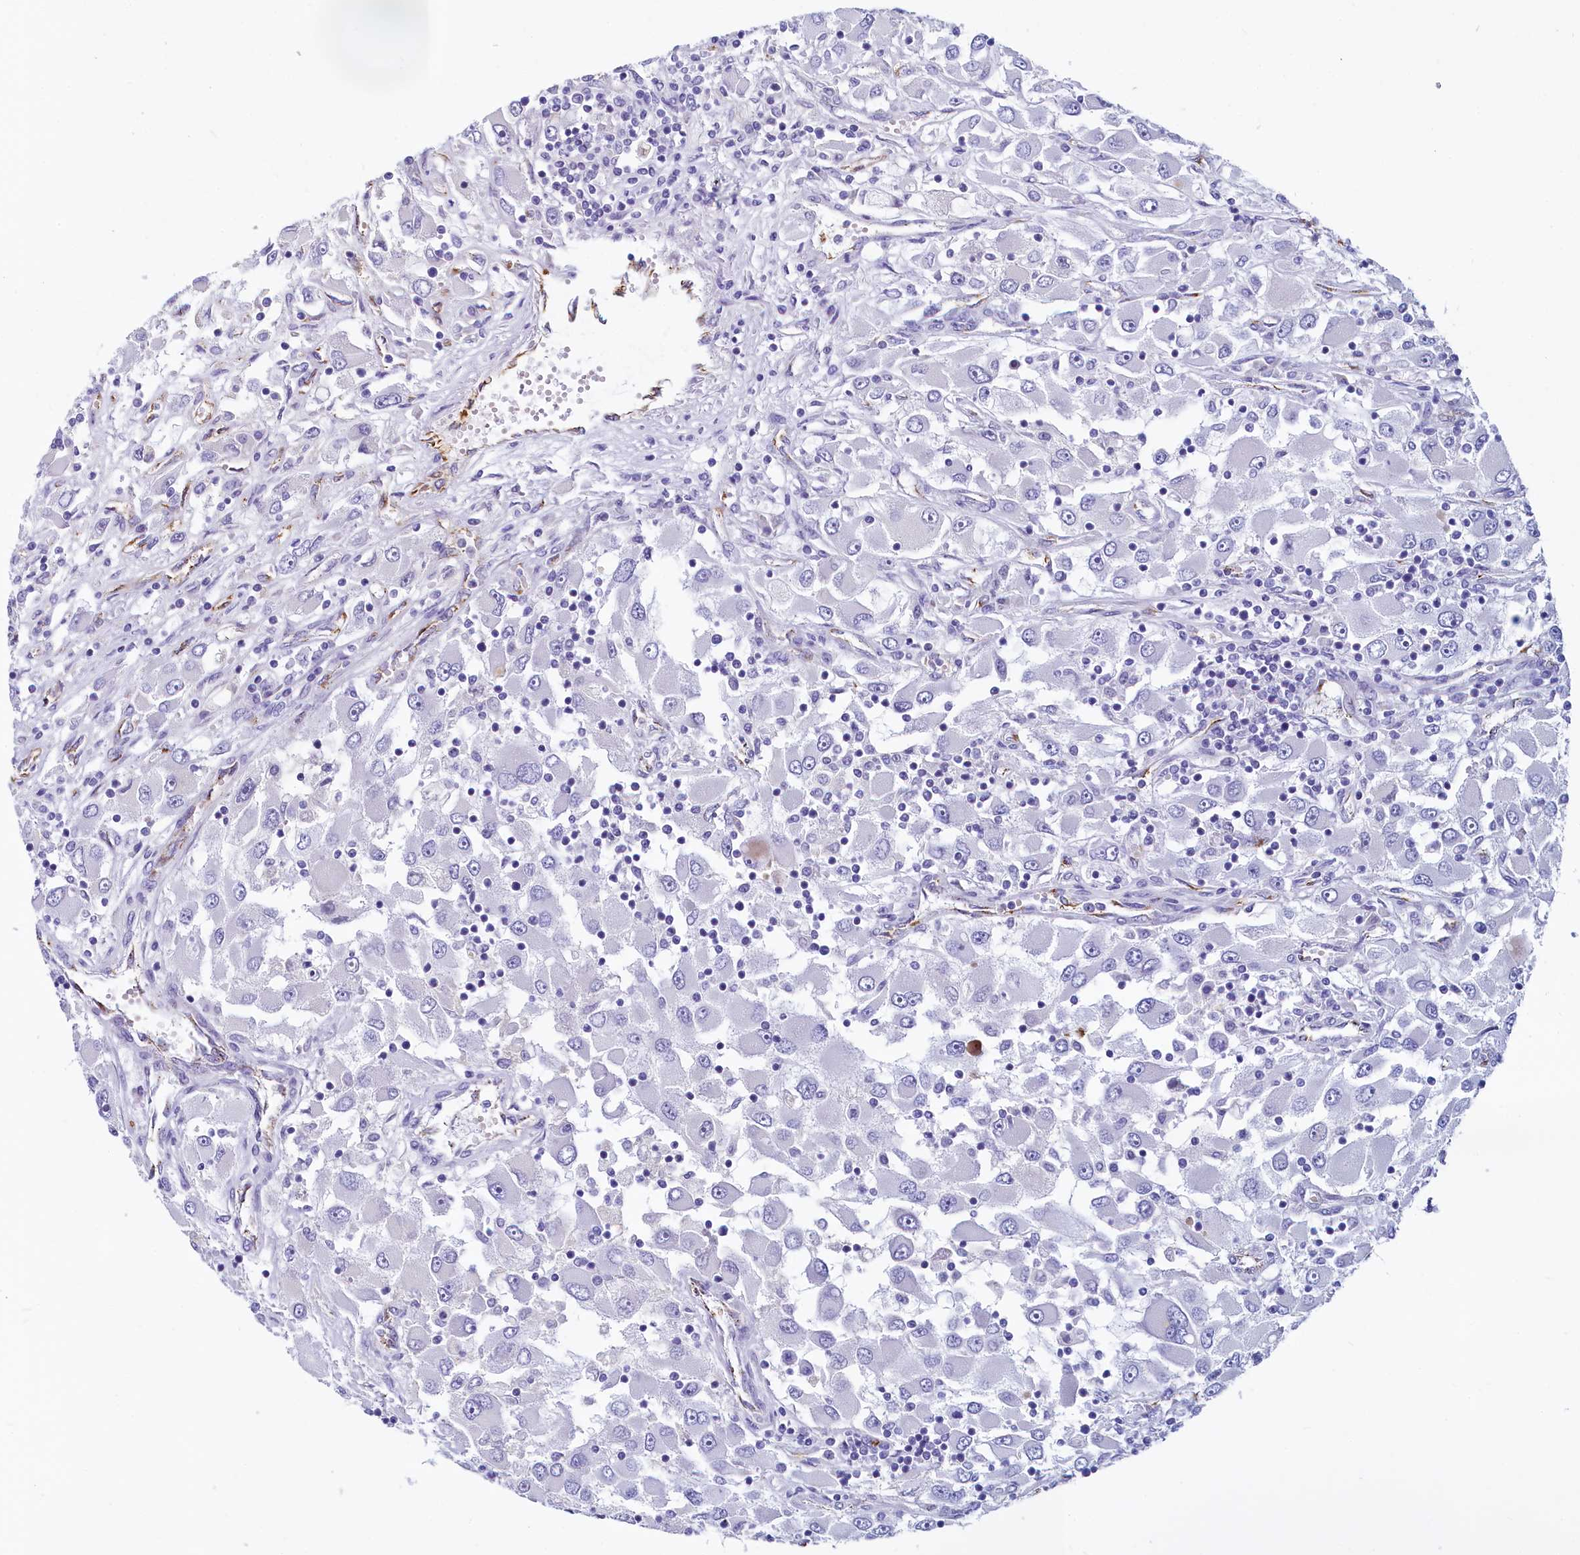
{"staining": {"intensity": "negative", "quantity": "none", "location": "none"}, "tissue": "renal cancer", "cell_type": "Tumor cells", "image_type": "cancer", "snomed": [{"axis": "morphology", "description": "Adenocarcinoma, NOS"}, {"axis": "topography", "description": "Kidney"}], "caption": "Tumor cells show no significant protein expression in adenocarcinoma (renal).", "gene": "INSC", "patient": {"sex": "female", "age": 52}}